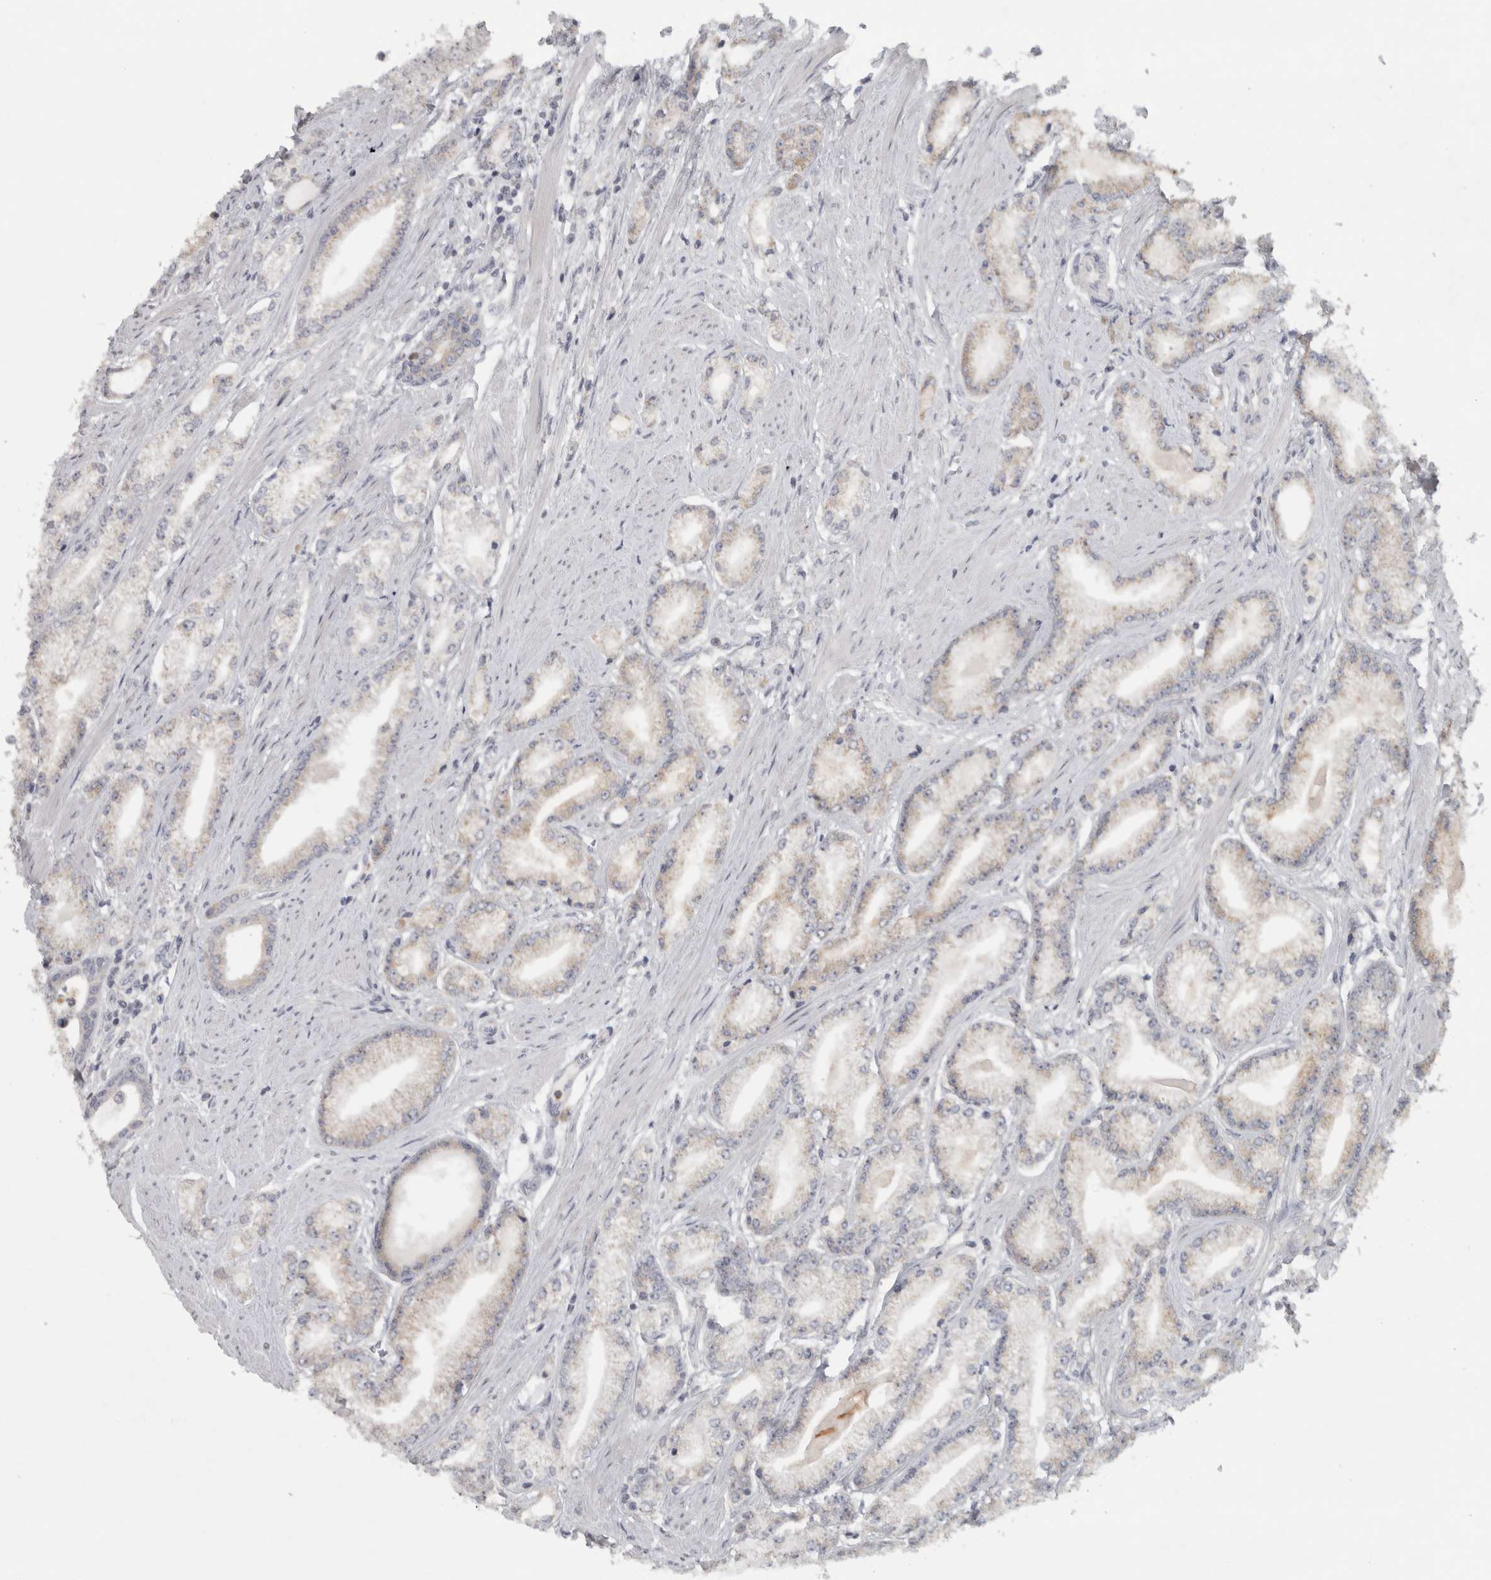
{"staining": {"intensity": "weak", "quantity": "<25%", "location": "cytoplasmic/membranous"}, "tissue": "prostate cancer", "cell_type": "Tumor cells", "image_type": "cancer", "snomed": [{"axis": "morphology", "description": "Adenocarcinoma, Low grade"}, {"axis": "topography", "description": "Prostate"}], "caption": "A high-resolution image shows IHC staining of prostate cancer (low-grade adenocarcinoma), which shows no significant expression in tumor cells.", "gene": "PTPRN2", "patient": {"sex": "male", "age": 62}}